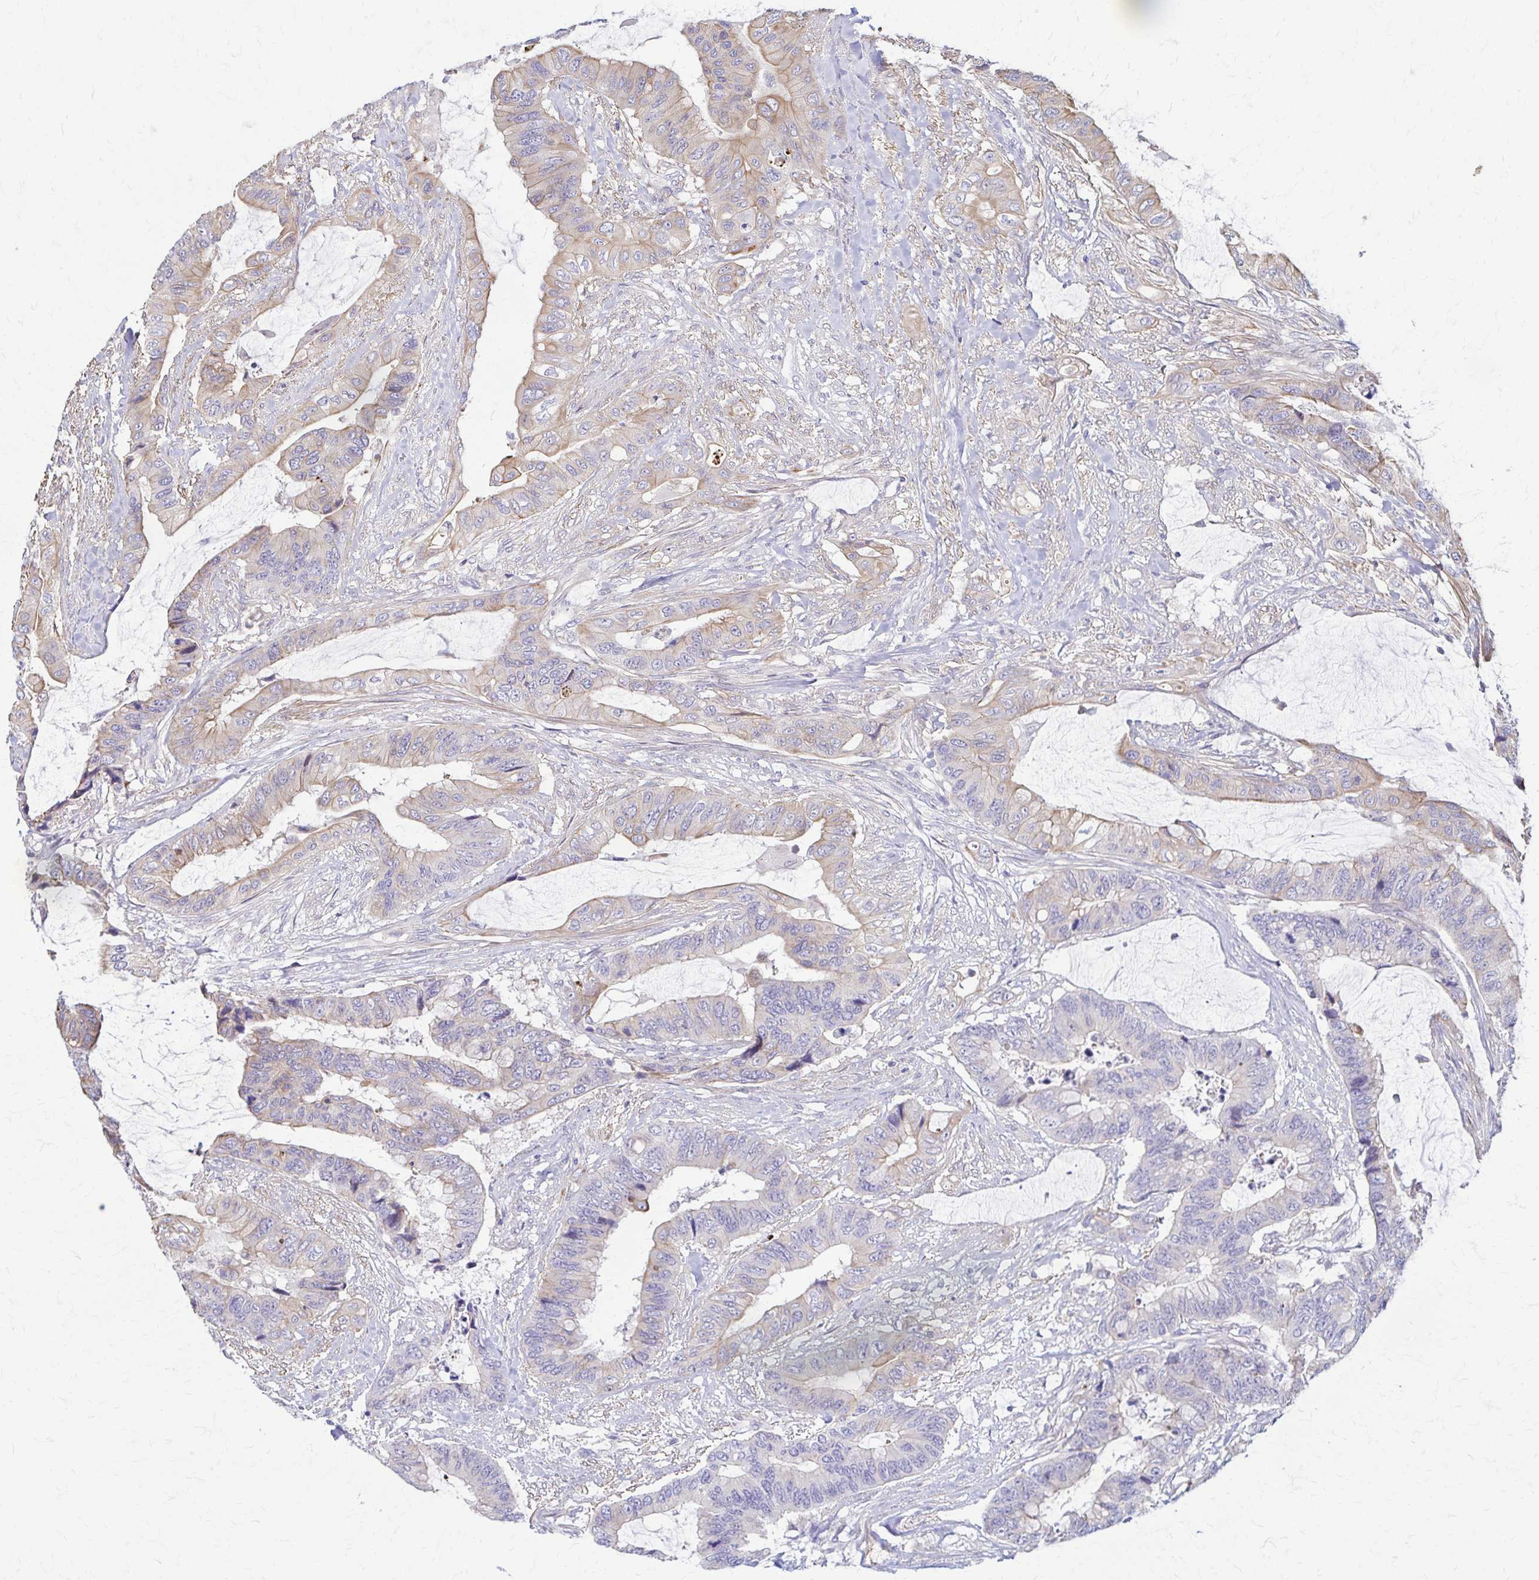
{"staining": {"intensity": "weak", "quantity": "25%-75%", "location": "cytoplasmic/membranous"}, "tissue": "colorectal cancer", "cell_type": "Tumor cells", "image_type": "cancer", "snomed": [{"axis": "morphology", "description": "Adenocarcinoma, NOS"}, {"axis": "topography", "description": "Rectum"}], "caption": "Immunohistochemistry (IHC) (DAB) staining of human colorectal cancer (adenocarcinoma) demonstrates weak cytoplasmic/membranous protein staining in about 25%-75% of tumor cells.", "gene": "DSP", "patient": {"sex": "female", "age": 59}}